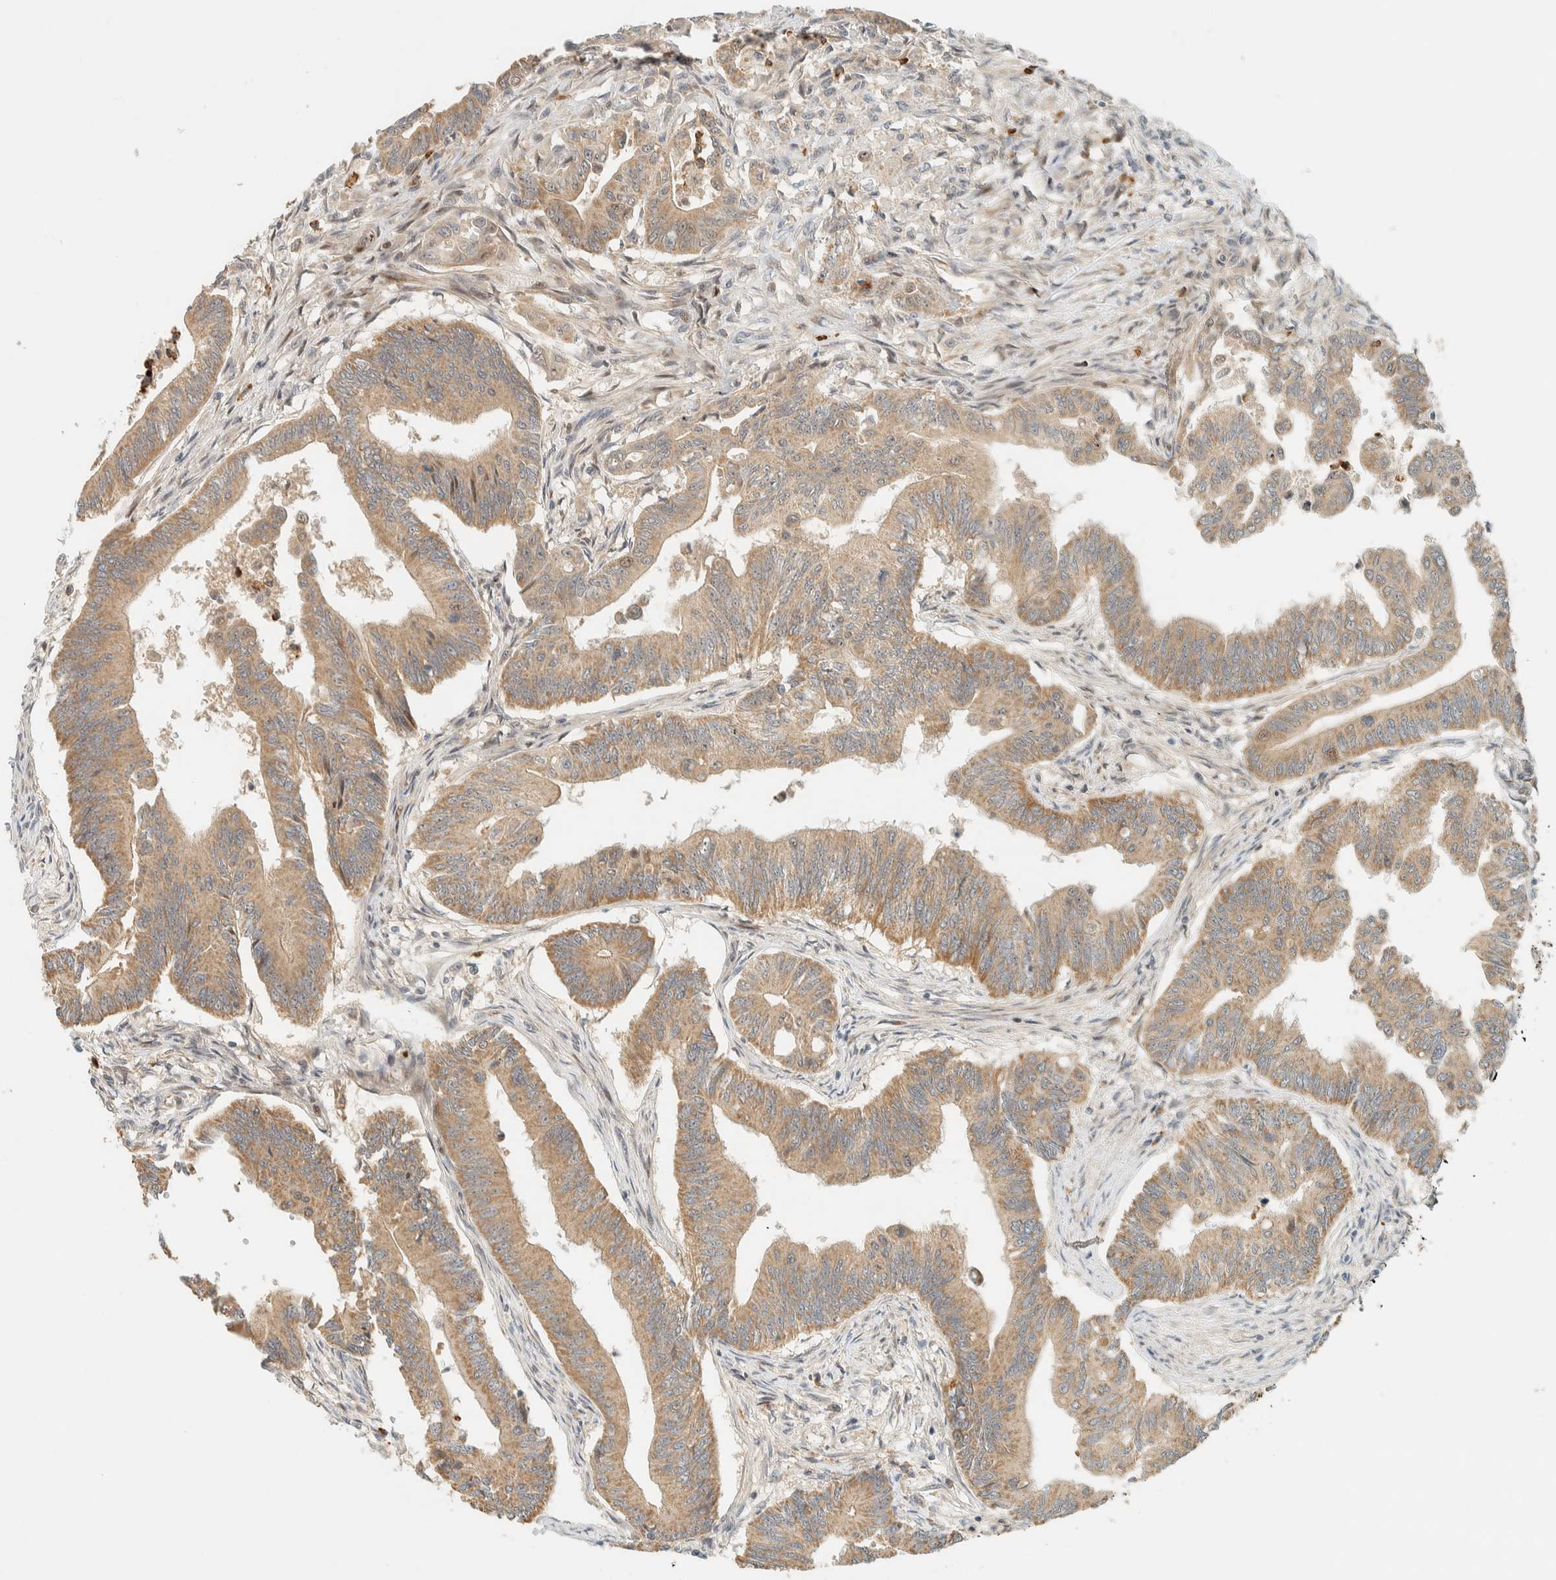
{"staining": {"intensity": "moderate", "quantity": "25%-75%", "location": "cytoplasmic/membranous"}, "tissue": "colorectal cancer", "cell_type": "Tumor cells", "image_type": "cancer", "snomed": [{"axis": "morphology", "description": "Adenoma, NOS"}, {"axis": "morphology", "description": "Adenocarcinoma, NOS"}, {"axis": "topography", "description": "Colon"}], "caption": "Immunohistochemistry (IHC) of colorectal cancer (adenoma) reveals medium levels of moderate cytoplasmic/membranous staining in about 25%-75% of tumor cells.", "gene": "CCDC171", "patient": {"sex": "male", "age": 79}}